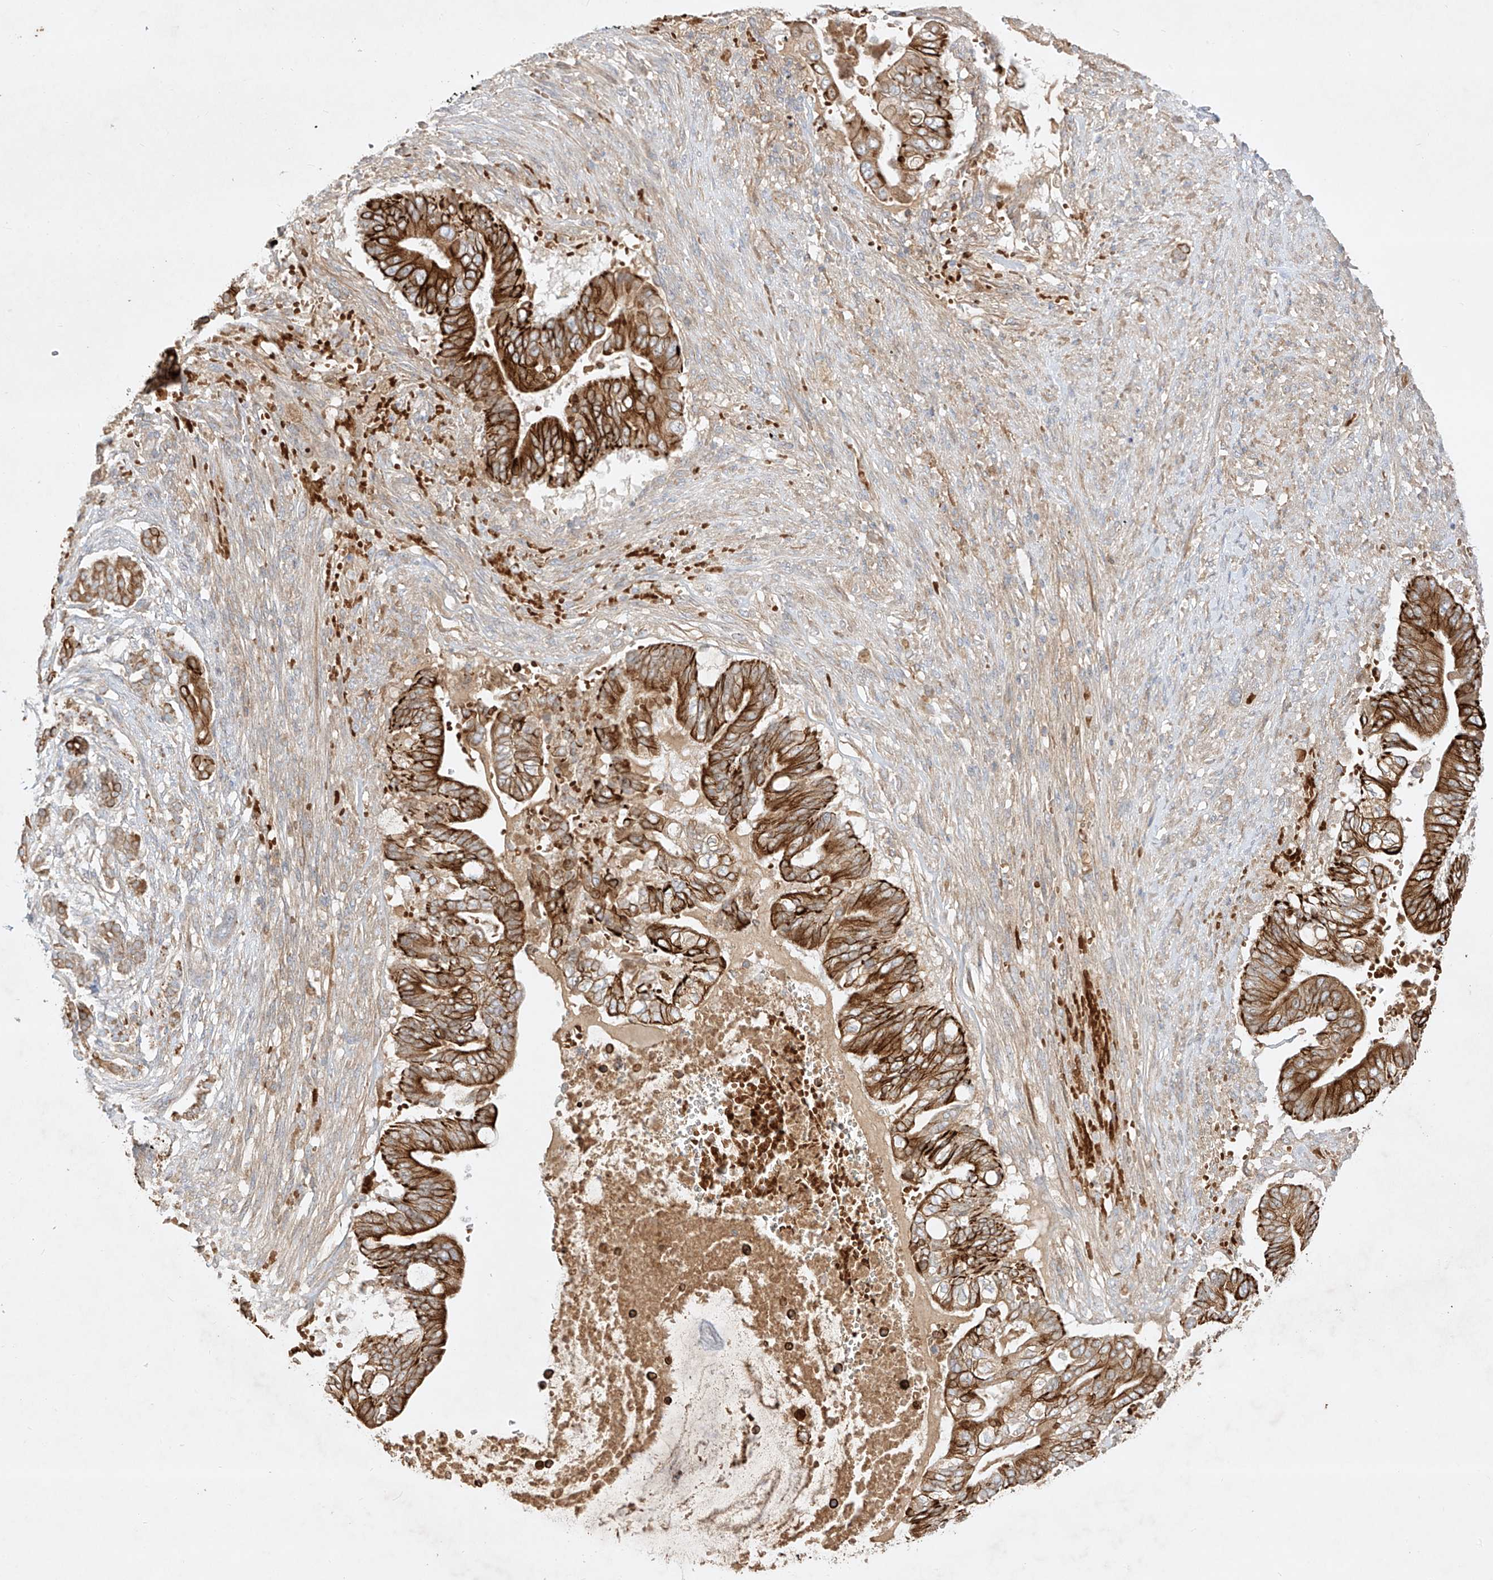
{"staining": {"intensity": "strong", "quantity": ">75%", "location": "cytoplasmic/membranous"}, "tissue": "pancreatic cancer", "cell_type": "Tumor cells", "image_type": "cancer", "snomed": [{"axis": "morphology", "description": "Adenocarcinoma, NOS"}, {"axis": "topography", "description": "Pancreas"}], "caption": "Pancreatic cancer (adenocarcinoma) stained with a protein marker demonstrates strong staining in tumor cells.", "gene": "KPNA7", "patient": {"sex": "male", "age": 68}}